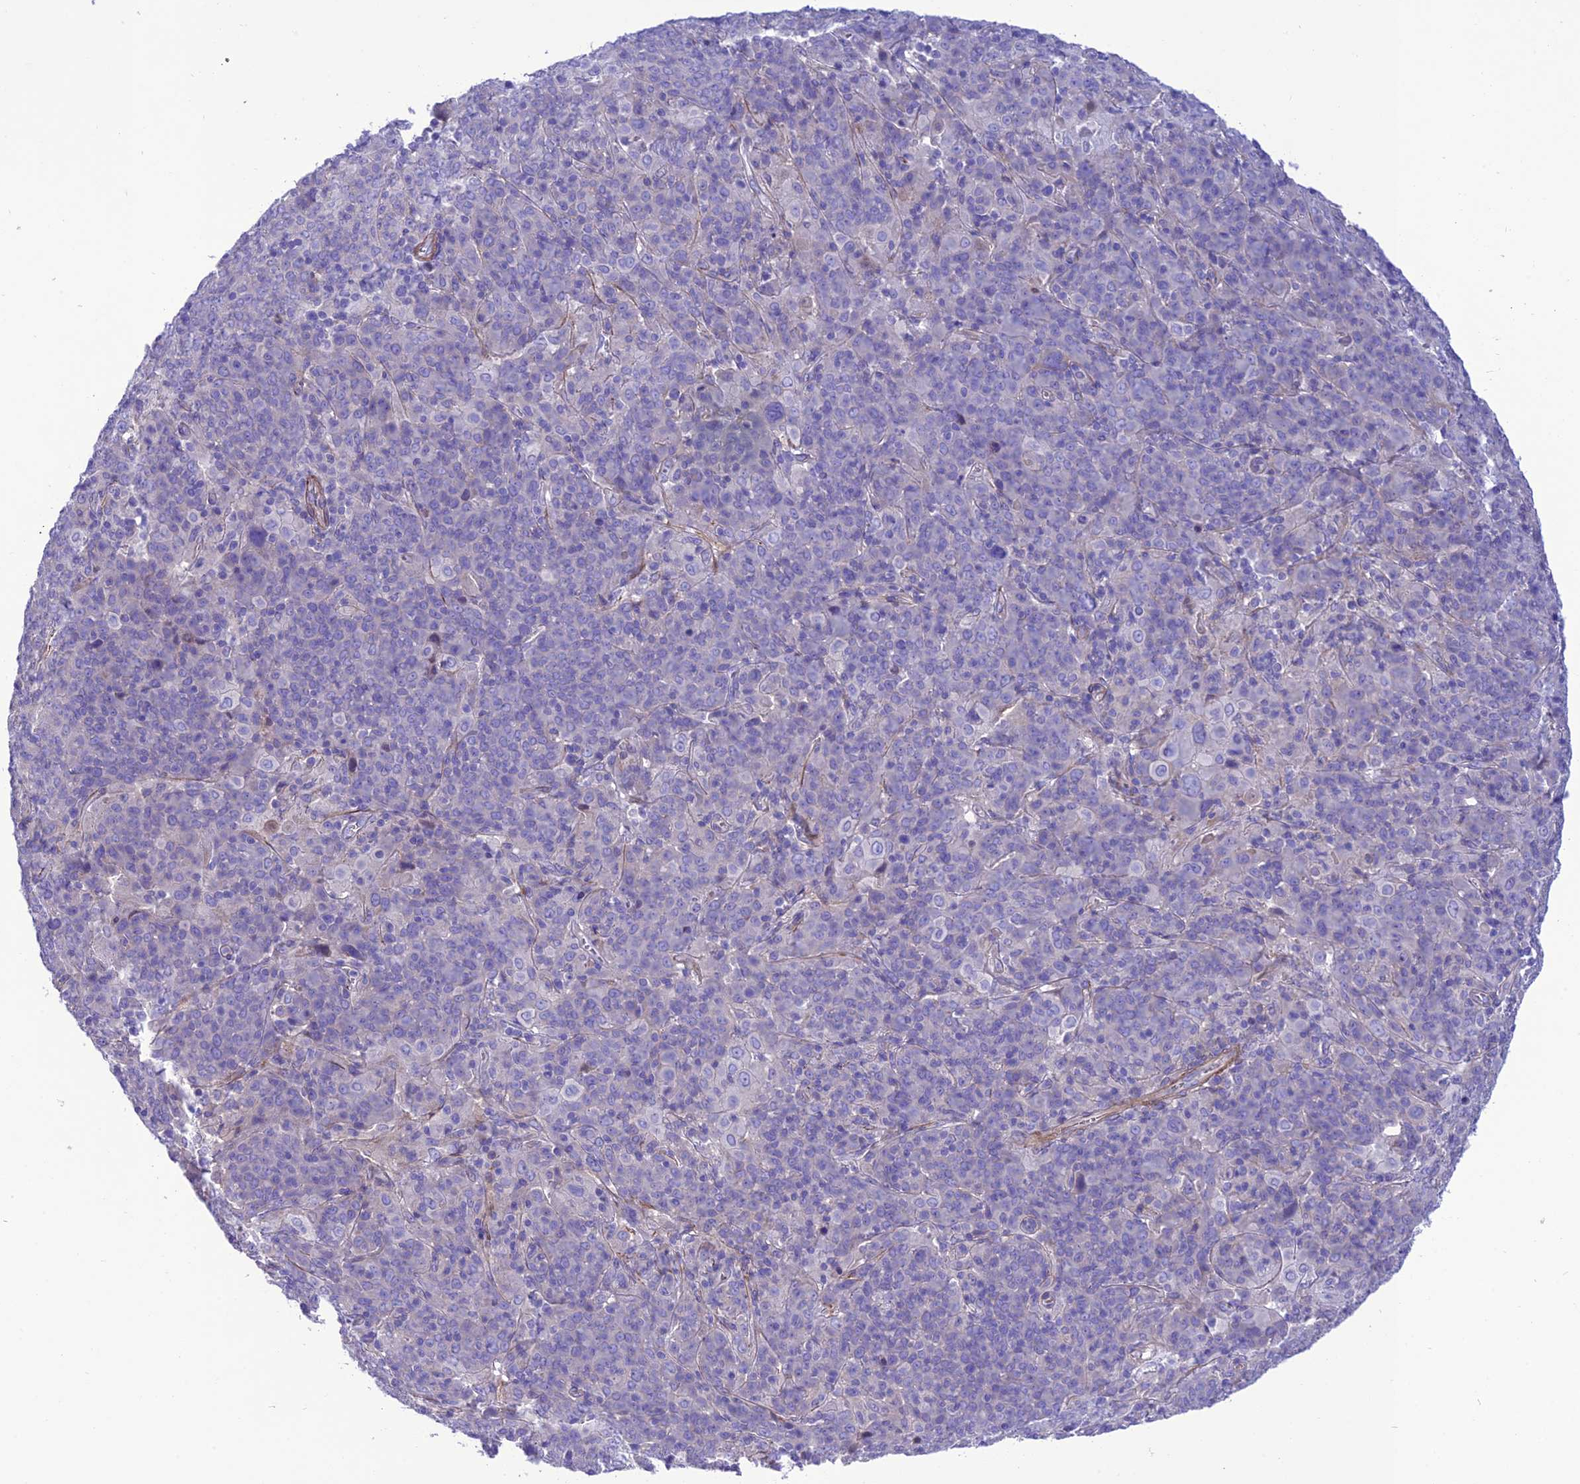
{"staining": {"intensity": "negative", "quantity": "none", "location": "none"}, "tissue": "cervical cancer", "cell_type": "Tumor cells", "image_type": "cancer", "snomed": [{"axis": "morphology", "description": "Squamous cell carcinoma, NOS"}, {"axis": "topography", "description": "Cervix"}], "caption": "Immunohistochemistry of human cervical cancer exhibits no positivity in tumor cells.", "gene": "FRA10AC1", "patient": {"sex": "female", "age": 67}}